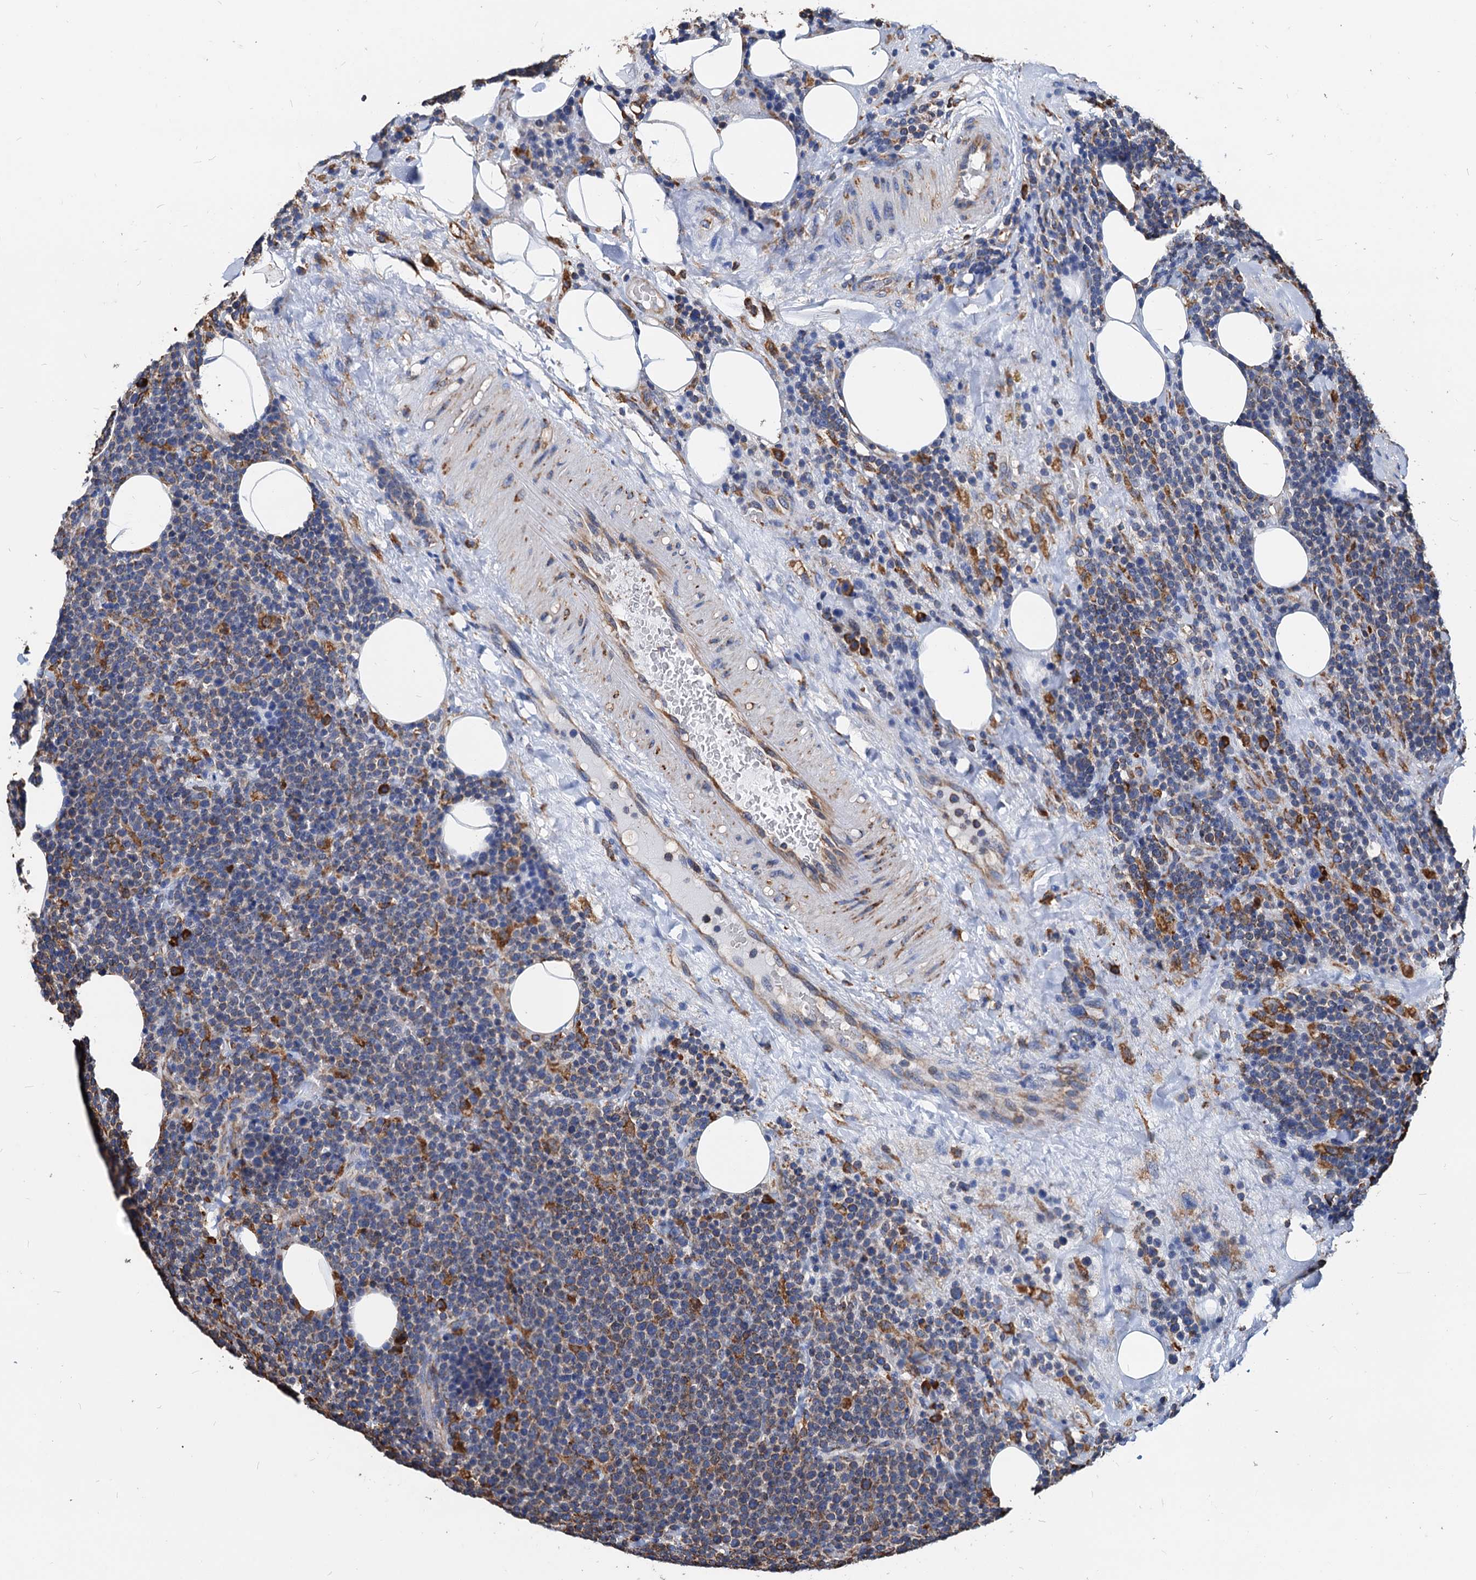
{"staining": {"intensity": "moderate", "quantity": "<25%", "location": "cytoplasmic/membranous"}, "tissue": "lymphoma", "cell_type": "Tumor cells", "image_type": "cancer", "snomed": [{"axis": "morphology", "description": "Malignant lymphoma, non-Hodgkin's type, High grade"}, {"axis": "topography", "description": "Lymph node"}], "caption": "Protein expression analysis of lymphoma displays moderate cytoplasmic/membranous positivity in about <25% of tumor cells.", "gene": "HSPA5", "patient": {"sex": "male", "age": 61}}